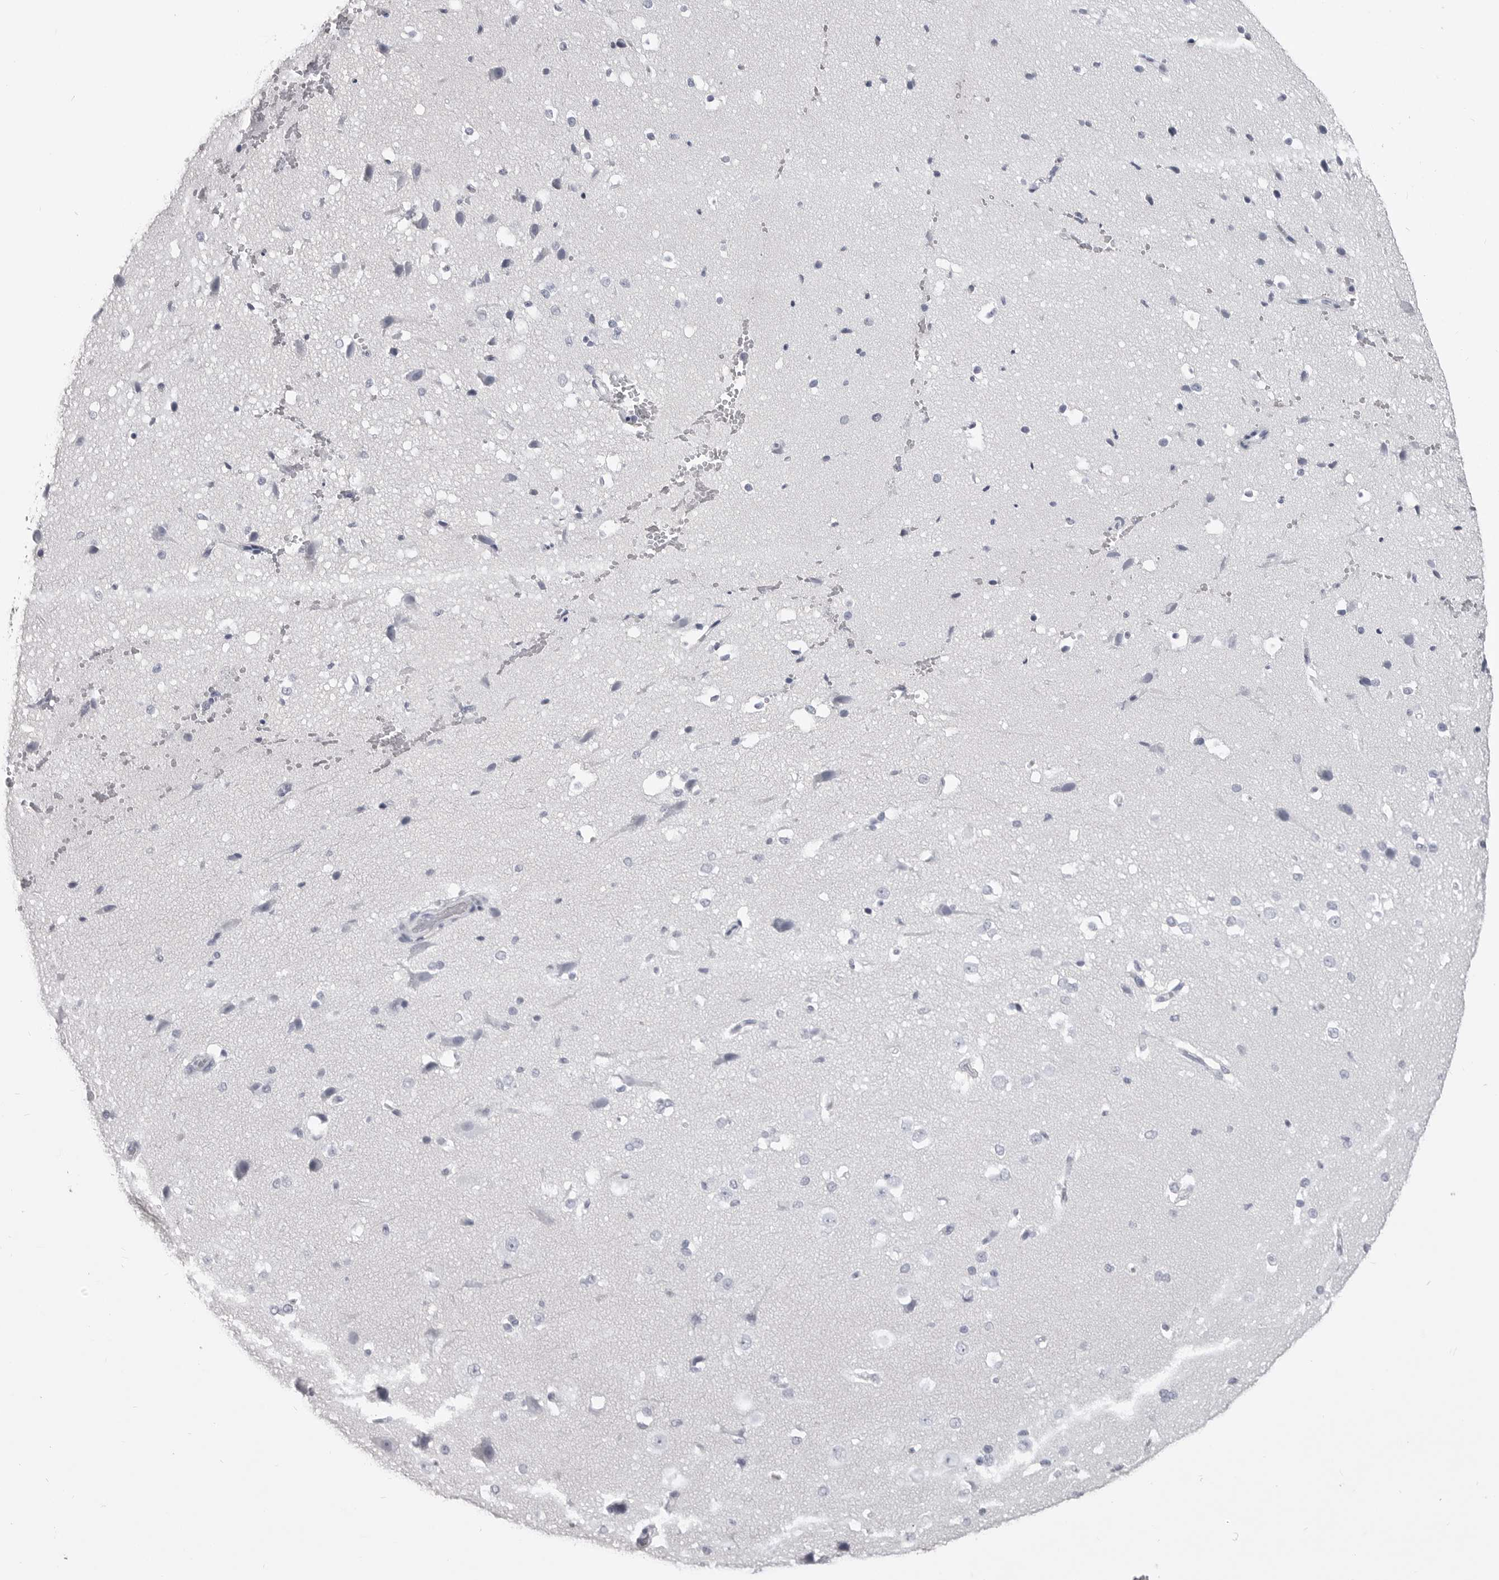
{"staining": {"intensity": "negative", "quantity": "none", "location": "none"}, "tissue": "cerebral cortex", "cell_type": "Endothelial cells", "image_type": "normal", "snomed": [{"axis": "morphology", "description": "Normal tissue, NOS"}, {"axis": "morphology", "description": "Developmental malformation"}, {"axis": "topography", "description": "Cerebral cortex"}], "caption": "Histopathology image shows no protein staining in endothelial cells of normal cerebral cortex.", "gene": "LY6D", "patient": {"sex": "female", "age": 30}}